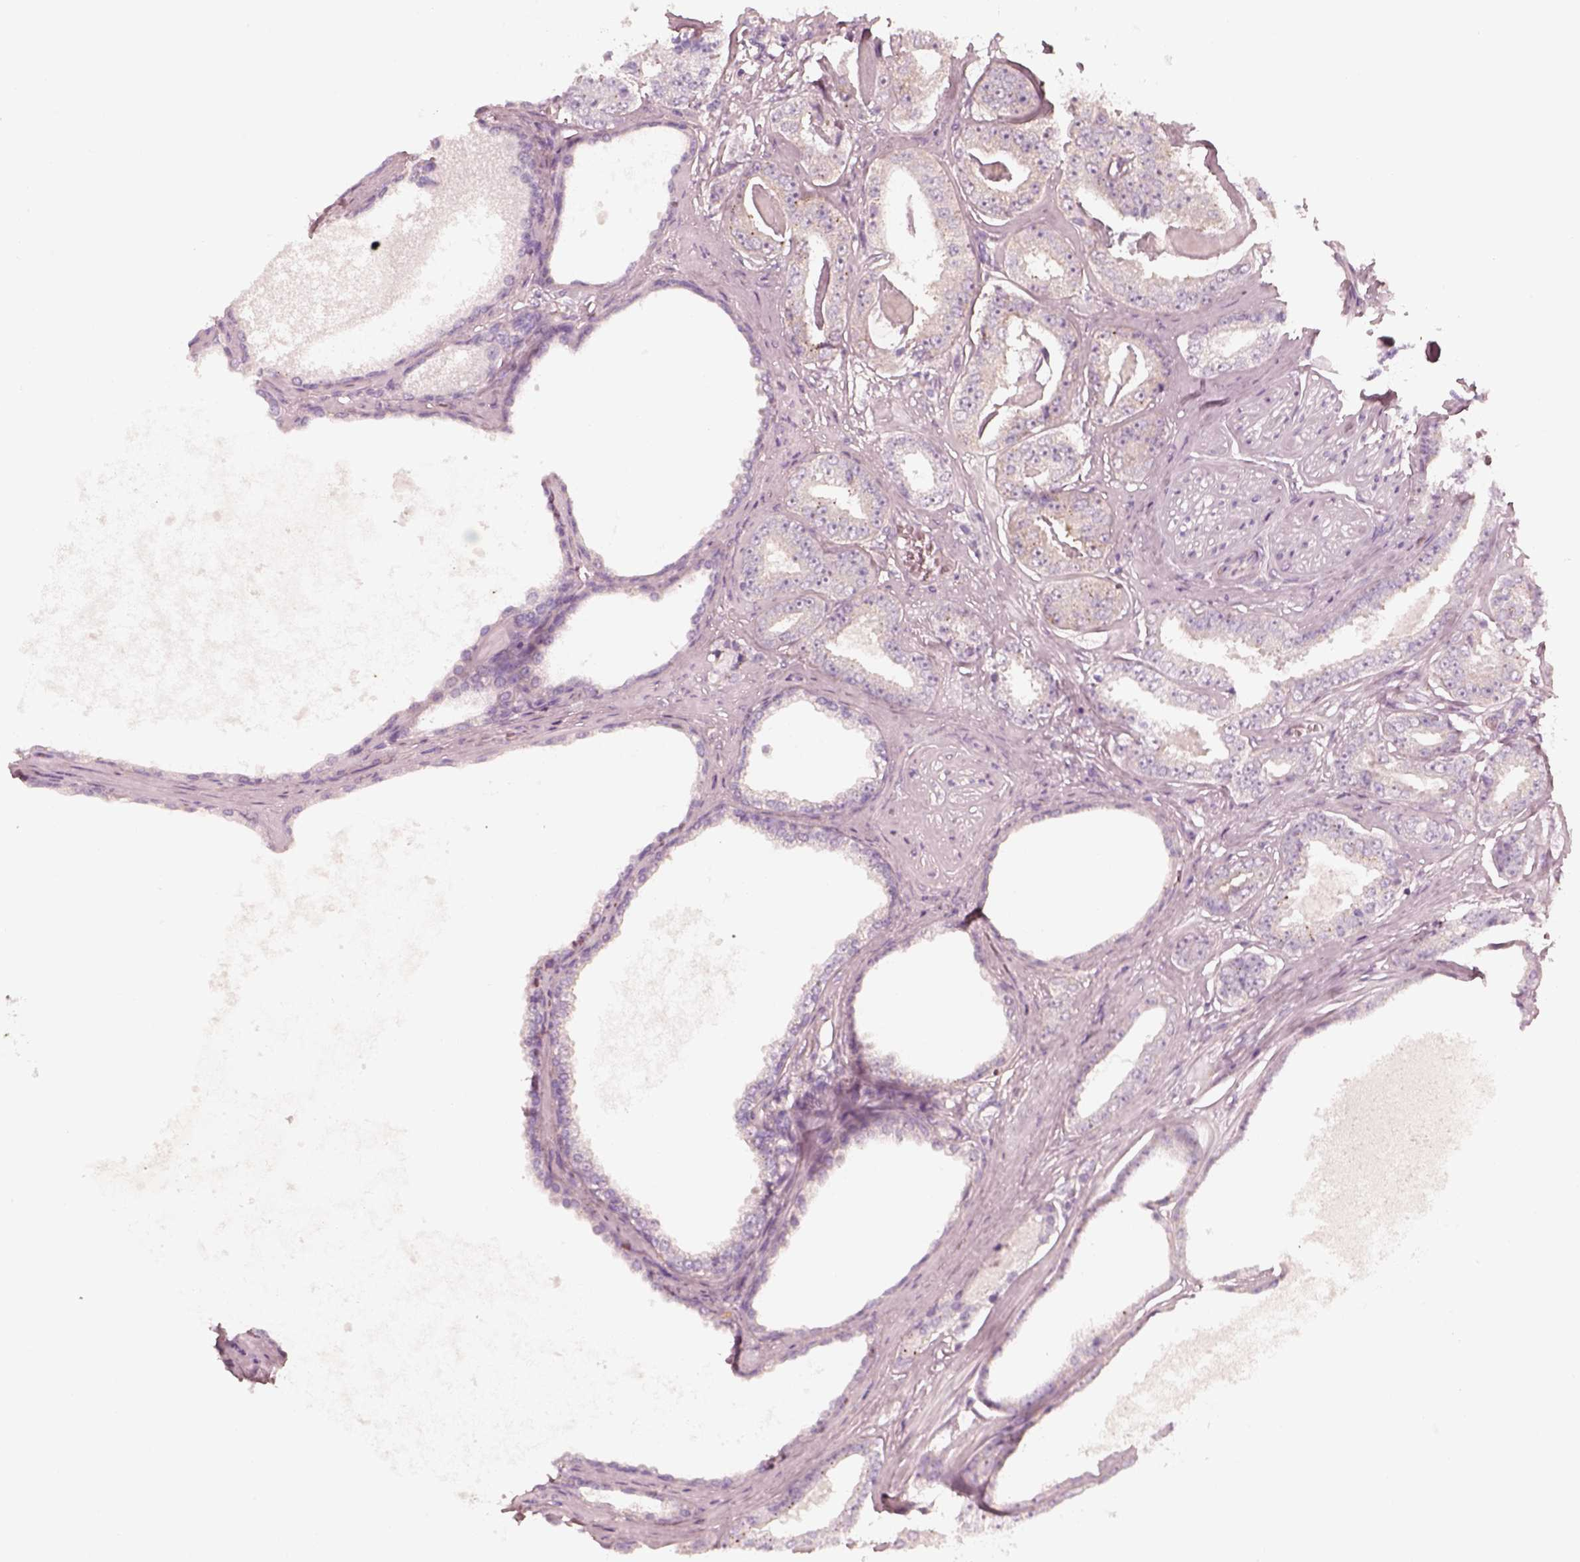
{"staining": {"intensity": "negative", "quantity": "none", "location": "none"}, "tissue": "prostate cancer", "cell_type": "Tumor cells", "image_type": "cancer", "snomed": [{"axis": "morphology", "description": "Adenocarcinoma, NOS"}, {"axis": "topography", "description": "Prostate"}], "caption": "Prostate adenocarcinoma was stained to show a protein in brown. There is no significant expression in tumor cells.", "gene": "RAB3C", "patient": {"sex": "male", "age": 64}}